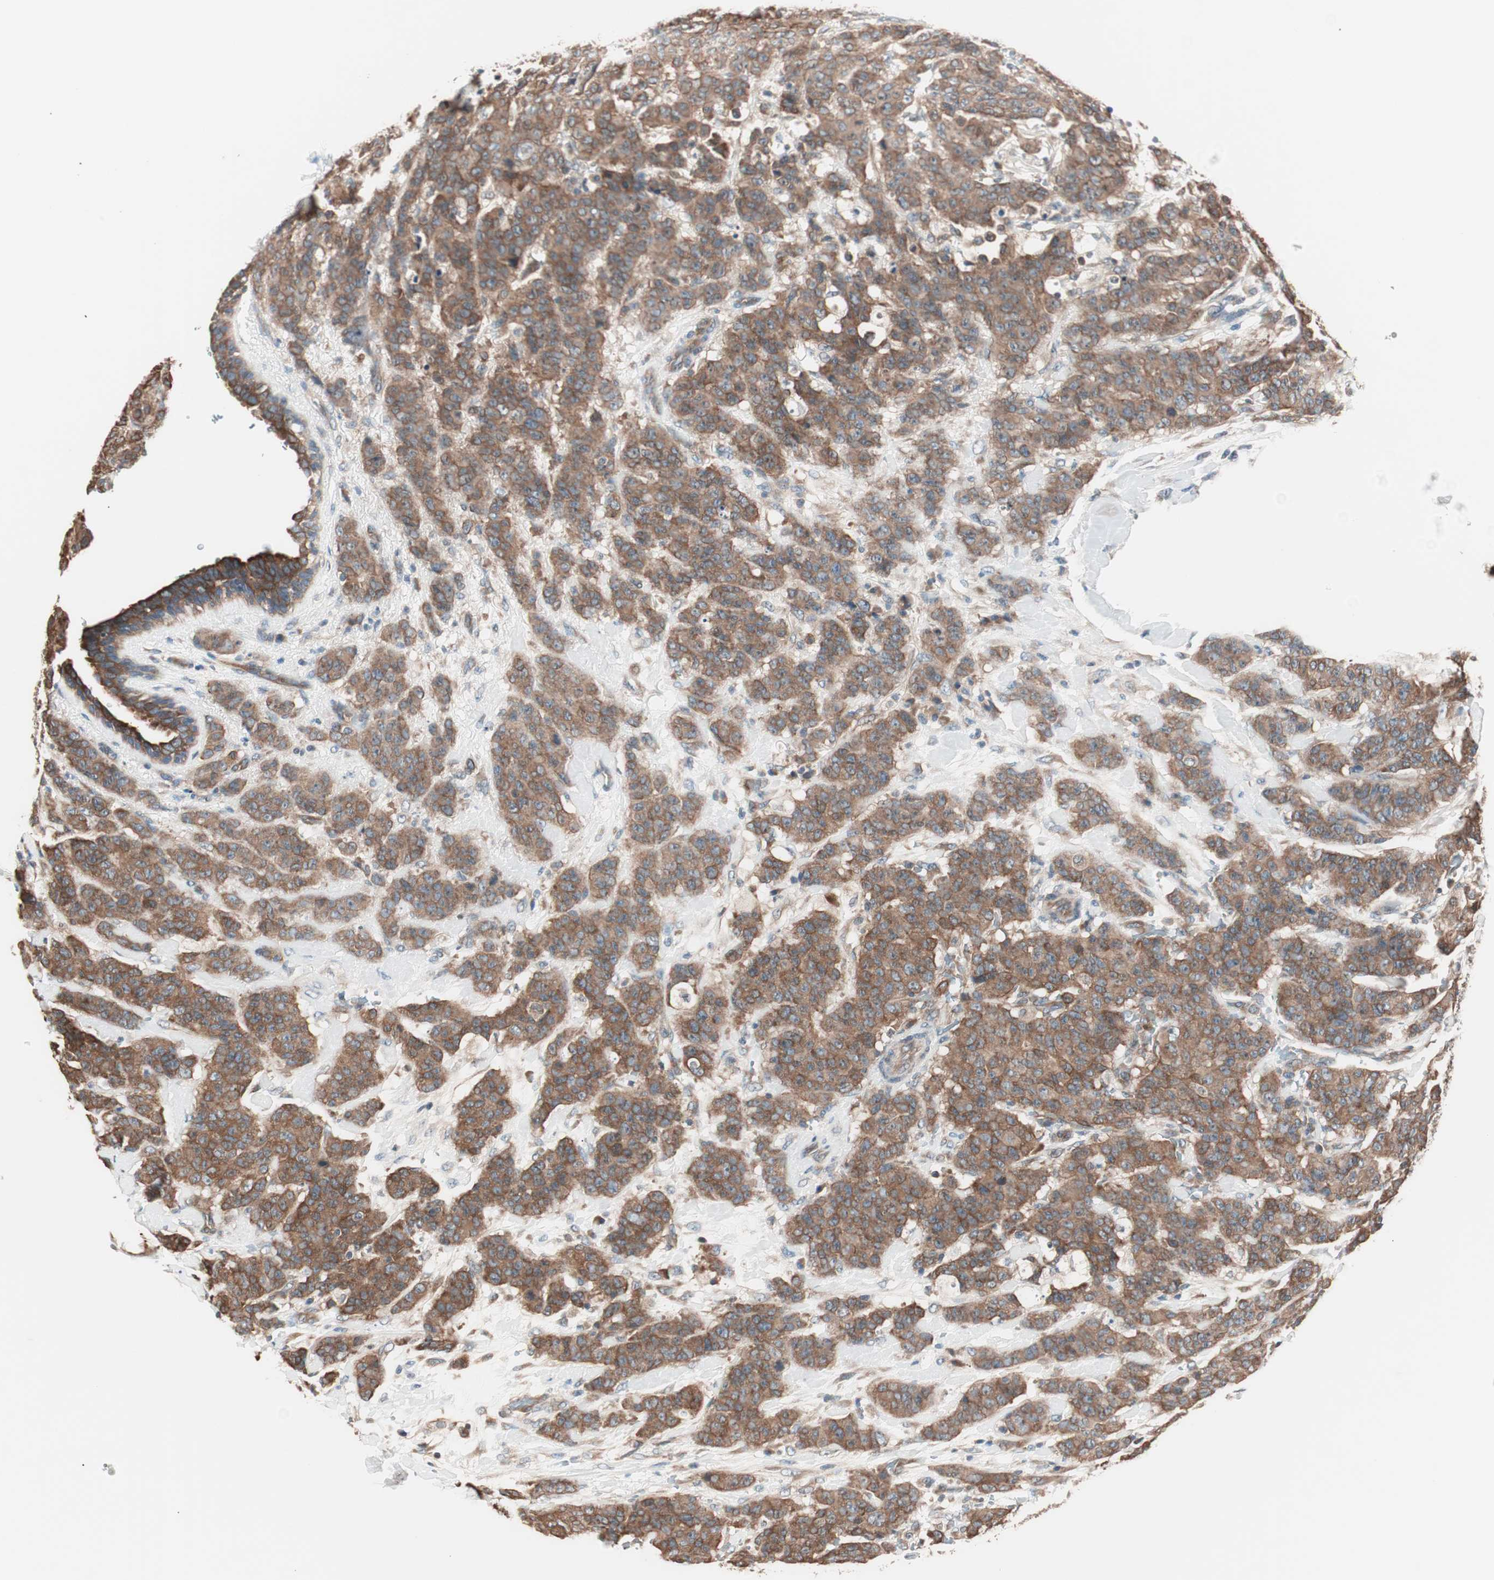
{"staining": {"intensity": "strong", "quantity": ">75%", "location": "cytoplasmic/membranous"}, "tissue": "breast cancer", "cell_type": "Tumor cells", "image_type": "cancer", "snomed": [{"axis": "morphology", "description": "Duct carcinoma"}, {"axis": "topography", "description": "Breast"}], "caption": "Strong cytoplasmic/membranous protein staining is present in about >75% of tumor cells in breast cancer.", "gene": "TSG101", "patient": {"sex": "female", "age": 40}}